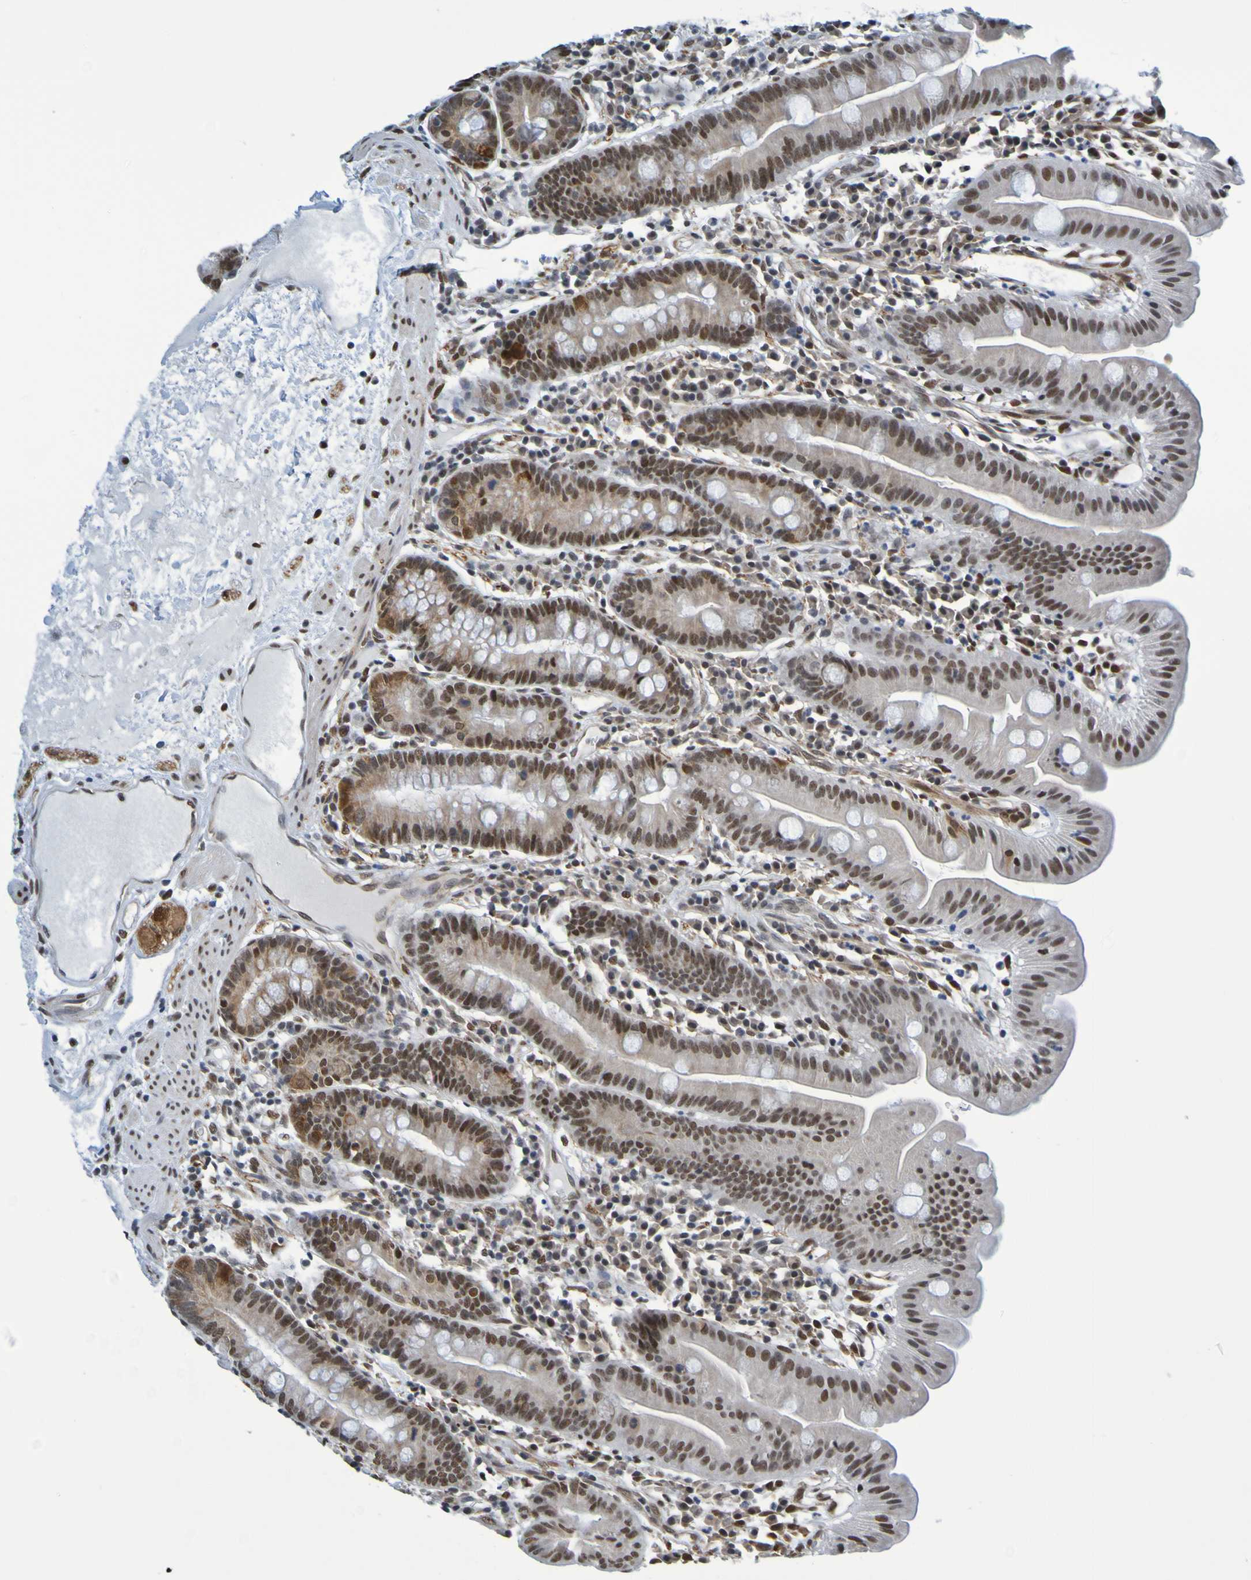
{"staining": {"intensity": "strong", "quantity": ">75%", "location": "nuclear"}, "tissue": "duodenum", "cell_type": "Glandular cells", "image_type": "normal", "snomed": [{"axis": "morphology", "description": "Normal tissue, NOS"}, {"axis": "topography", "description": "Duodenum"}], "caption": "Immunohistochemical staining of unremarkable duodenum demonstrates strong nuclear protein positivity in approximately >75% of glandular cells.", "gene": "HDAC2", "patient": {"sex": "male", "age": 50}}